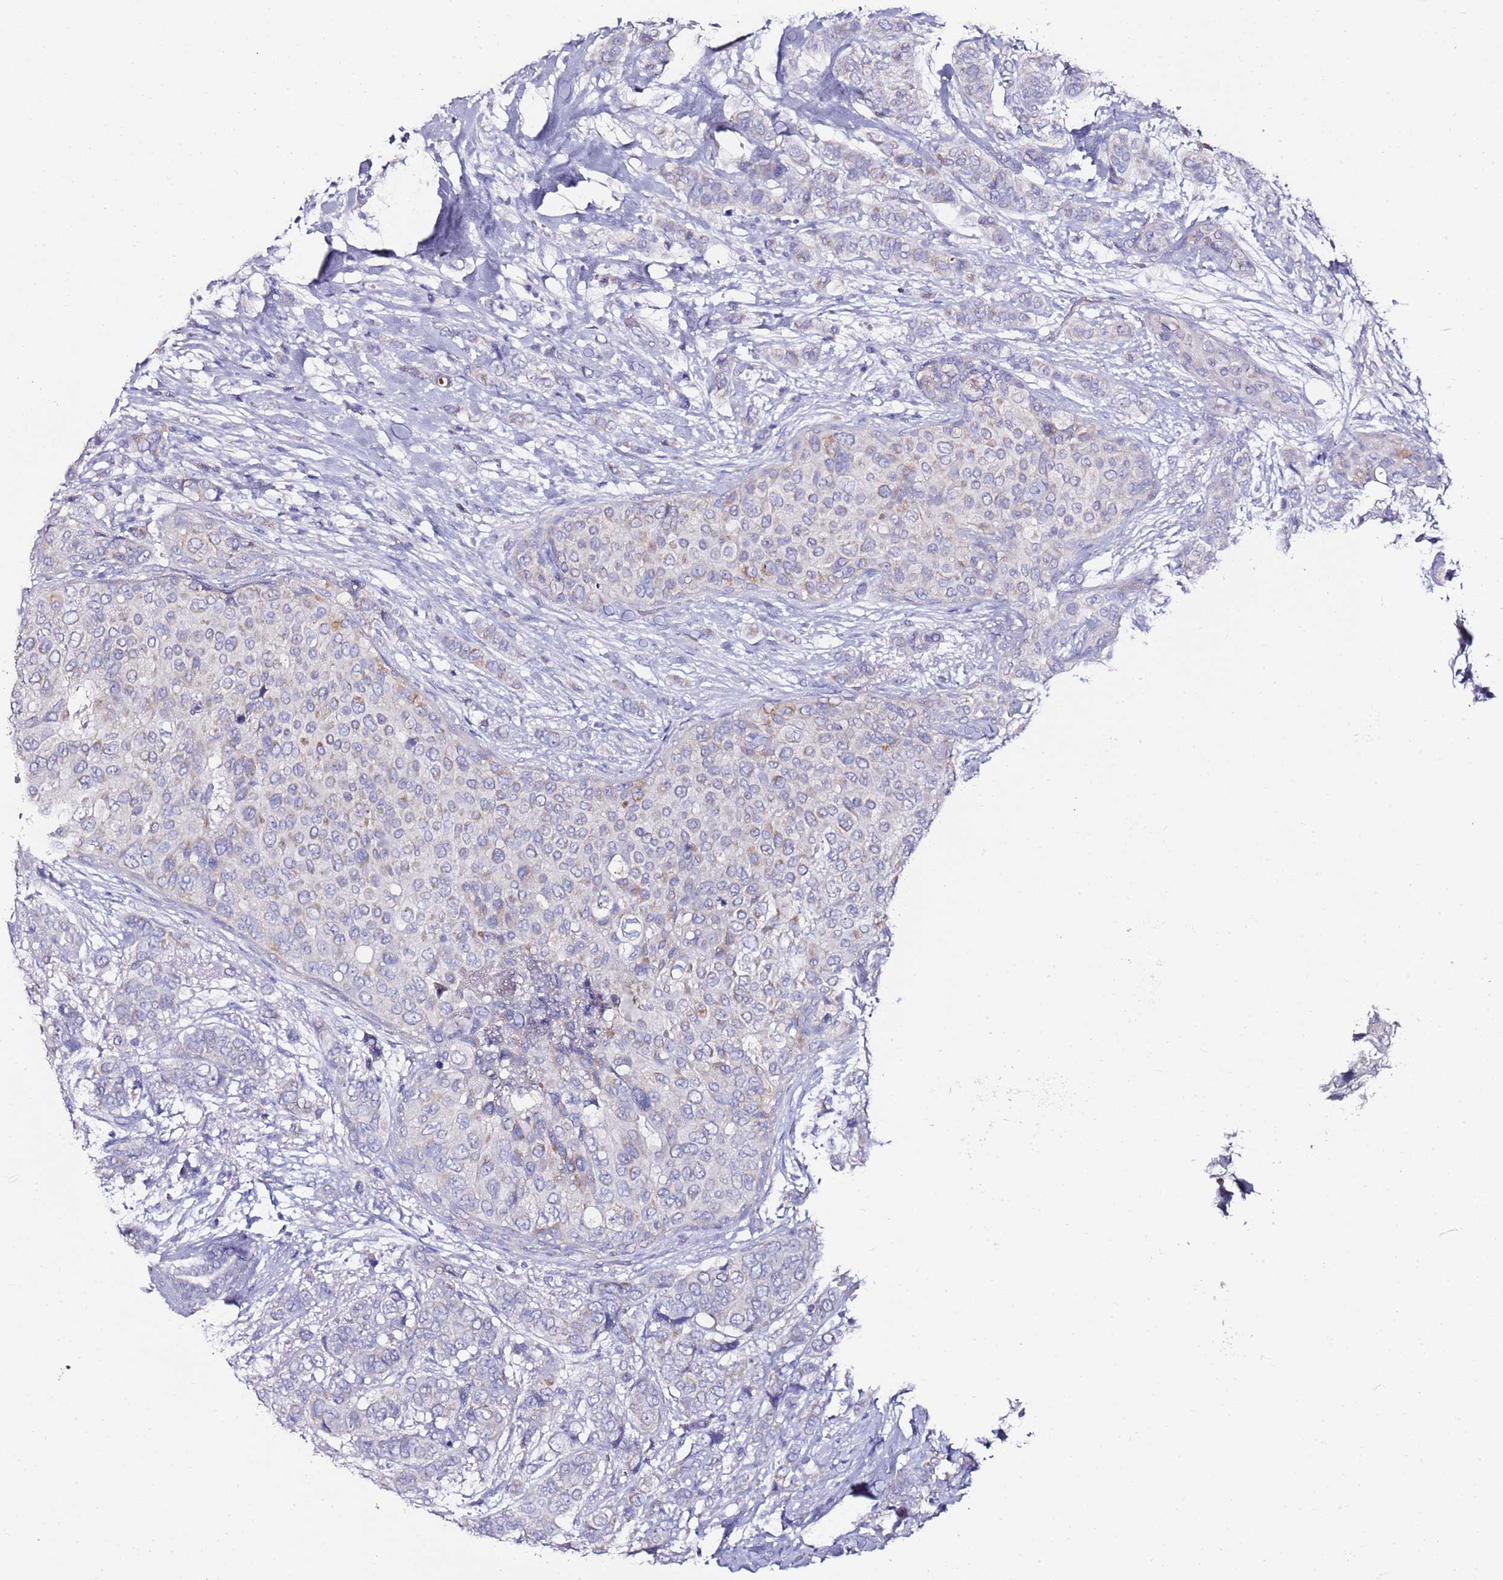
{"staining": {"intensity": "weak", "quantity": "<25%", "location": "cytoplasmic/membranous"}, "tissue": "breast cancer", "cell_type": "Tumor cells", "image_type": "cancer", "snomed": [{"axis": "morphology", "description": "Lobular carcinoma"}, {"axis": "topography", "description": "Breast"}], "caption": "There is no significant positivity in tumor cells of breast lobular carcinoma.", "gene": "MYBPC3", "patient": {"sex": "female", "age": 51}}